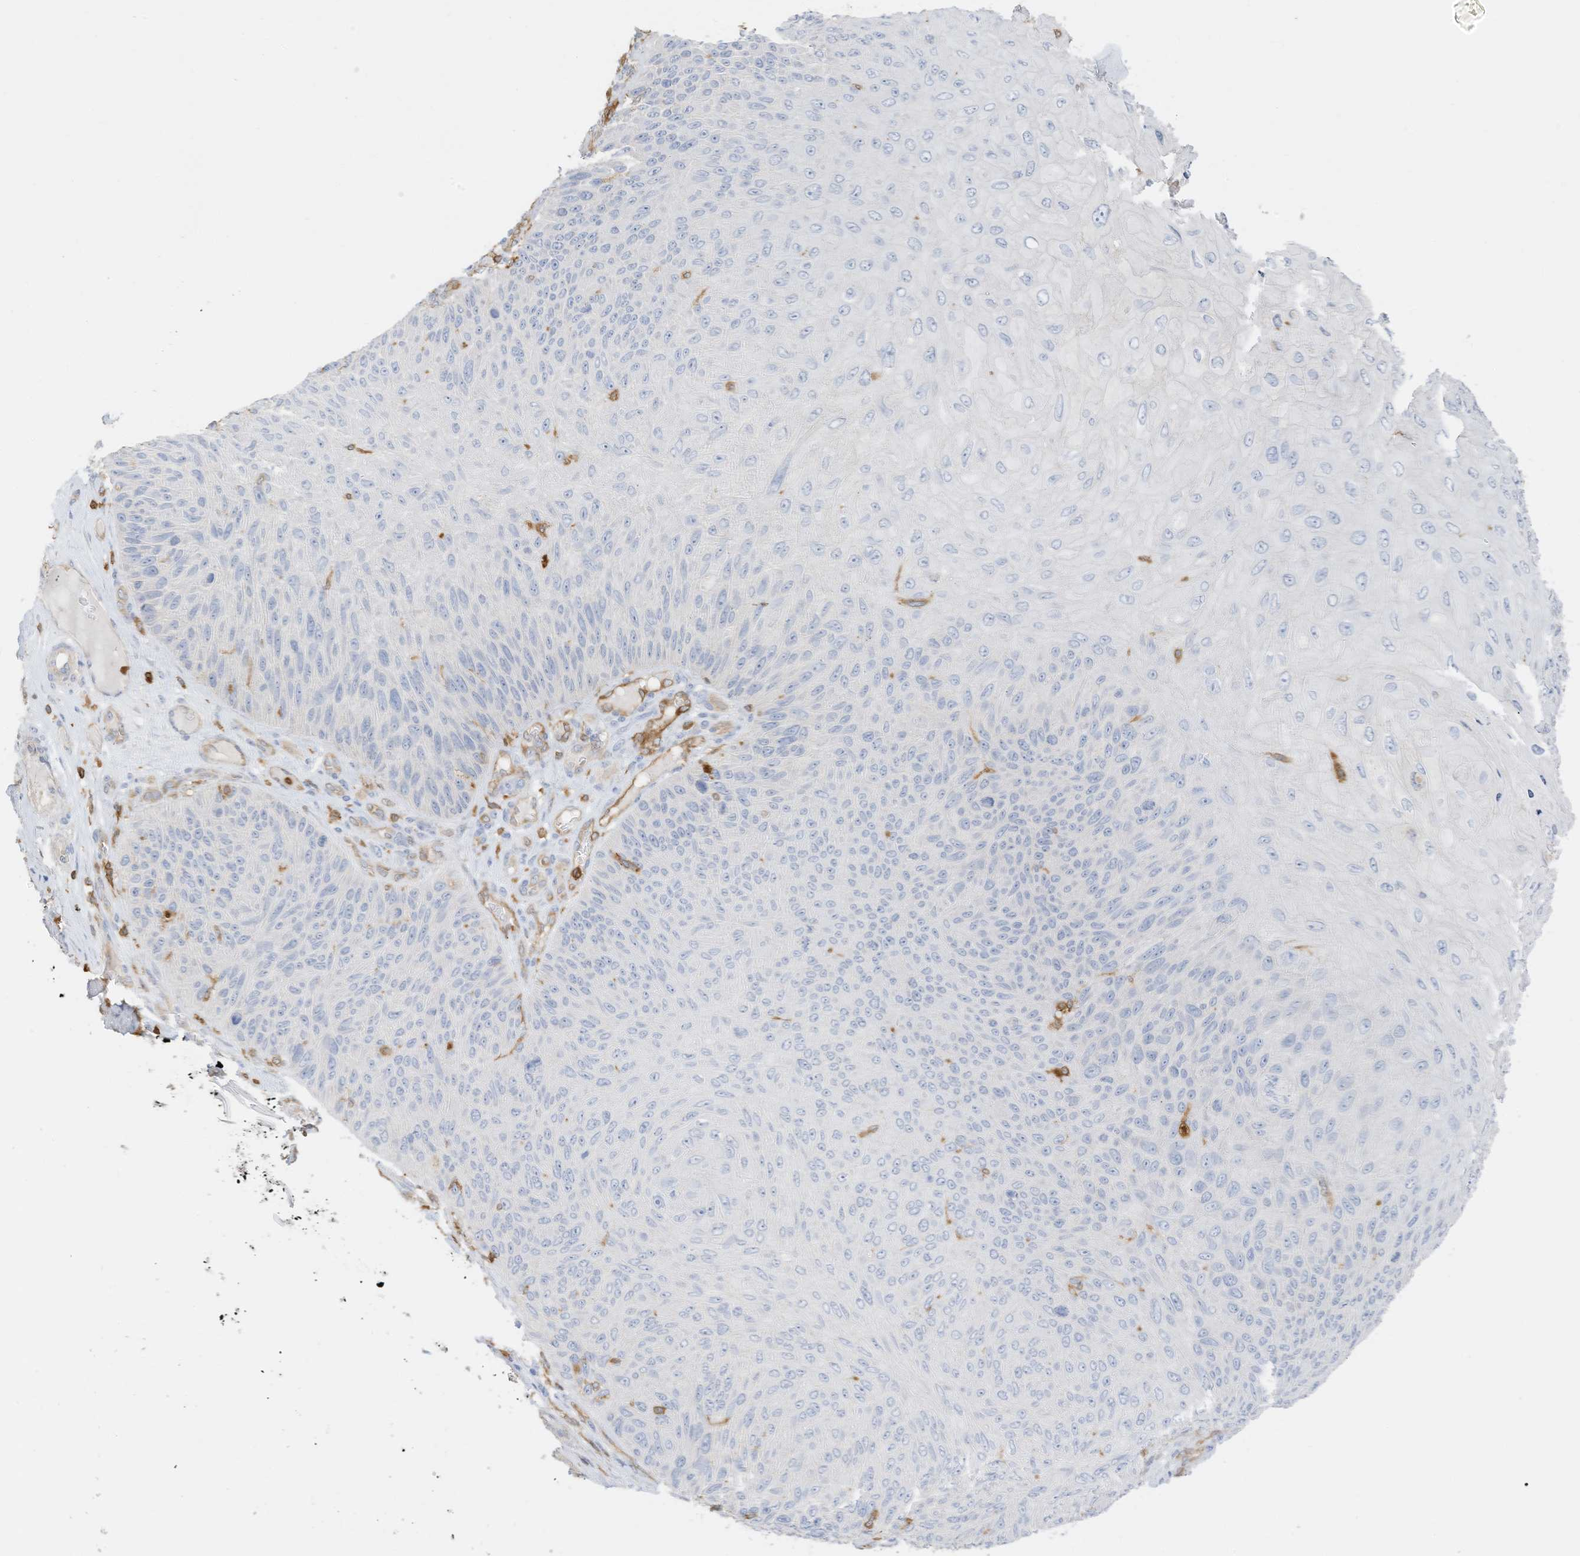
{"staining": {"intensity": "negative", "quantity": "none", "location": "none"}, "tissue": "skin cancer", "cell_type": "Tumor cells", "image_type": "cancer", "snomed": [{"axis": "morphology", "description": "Squamous cell carcinoma, NOS"}, {"axis": "topography", "description": "Skin"}], "caption": "DAB (3,3'-diaminobenzidine) immunohistochemical staining of skin cancer displays no significant expression in tumor cells.", "gene": "ARHGAP25", "patient": {"sex": "female", "age": 88}}